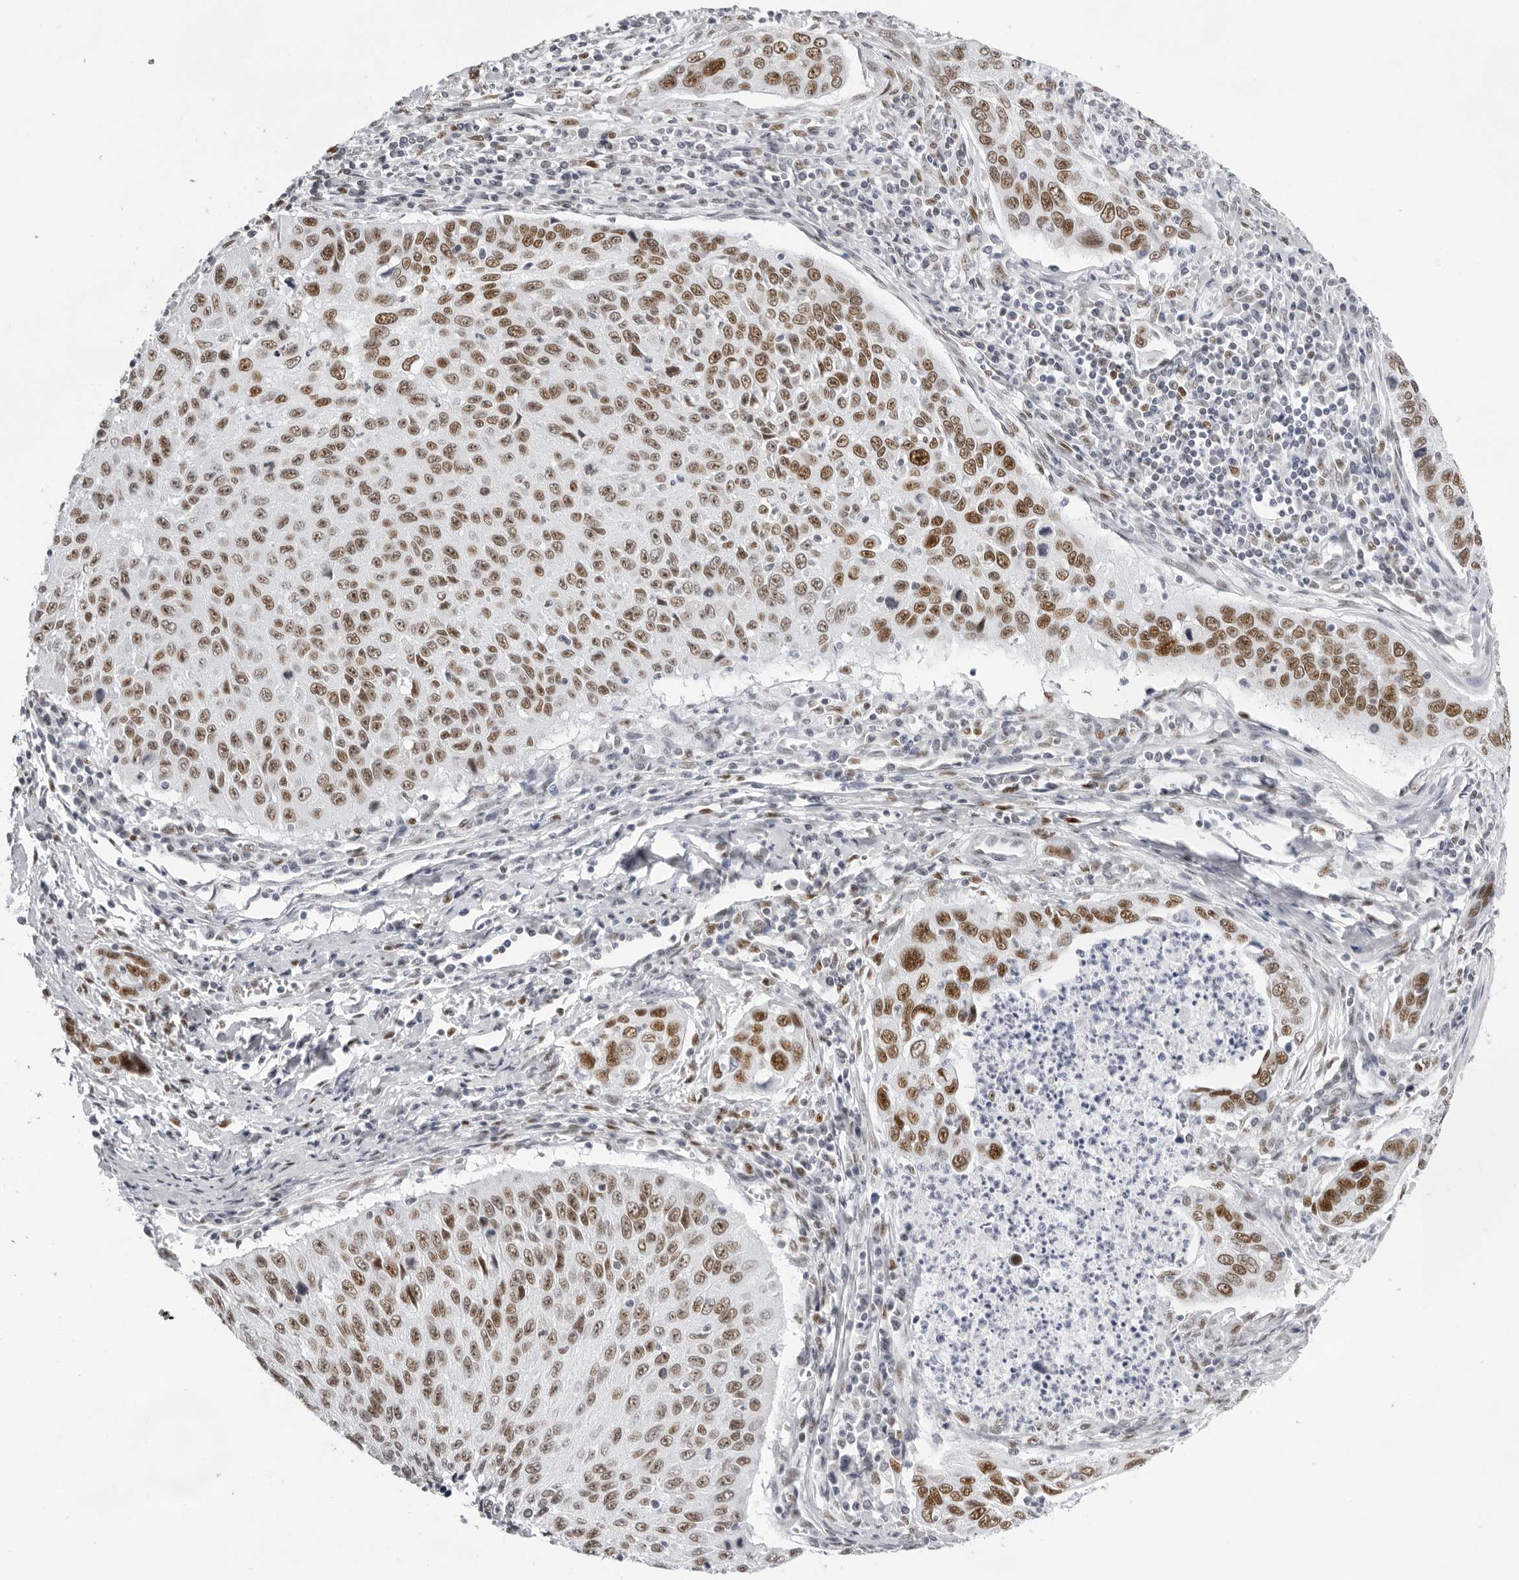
{"staining": {"intensity": "moderate", "quantity": ">75%", "location": "nuclear"}, "tissue": "cervical cancer", "cell_type": "Tumor cells", "image_type": "cancer", "snomed": [{"axis": "morphology", "description": "Squamous cell carcinoma, NOS"}, {"axis": "topography", "description": "Cervix"}], "caption": "Immunohistochemical staining of human cervical cancer reveals moderate nuclear protein positivity in about >75% of tumor cells. (IHC, brightfield microscopy, high magnification).", "gene": "IRF2BP2", "patient": {"sex": "female", "age": 53}}